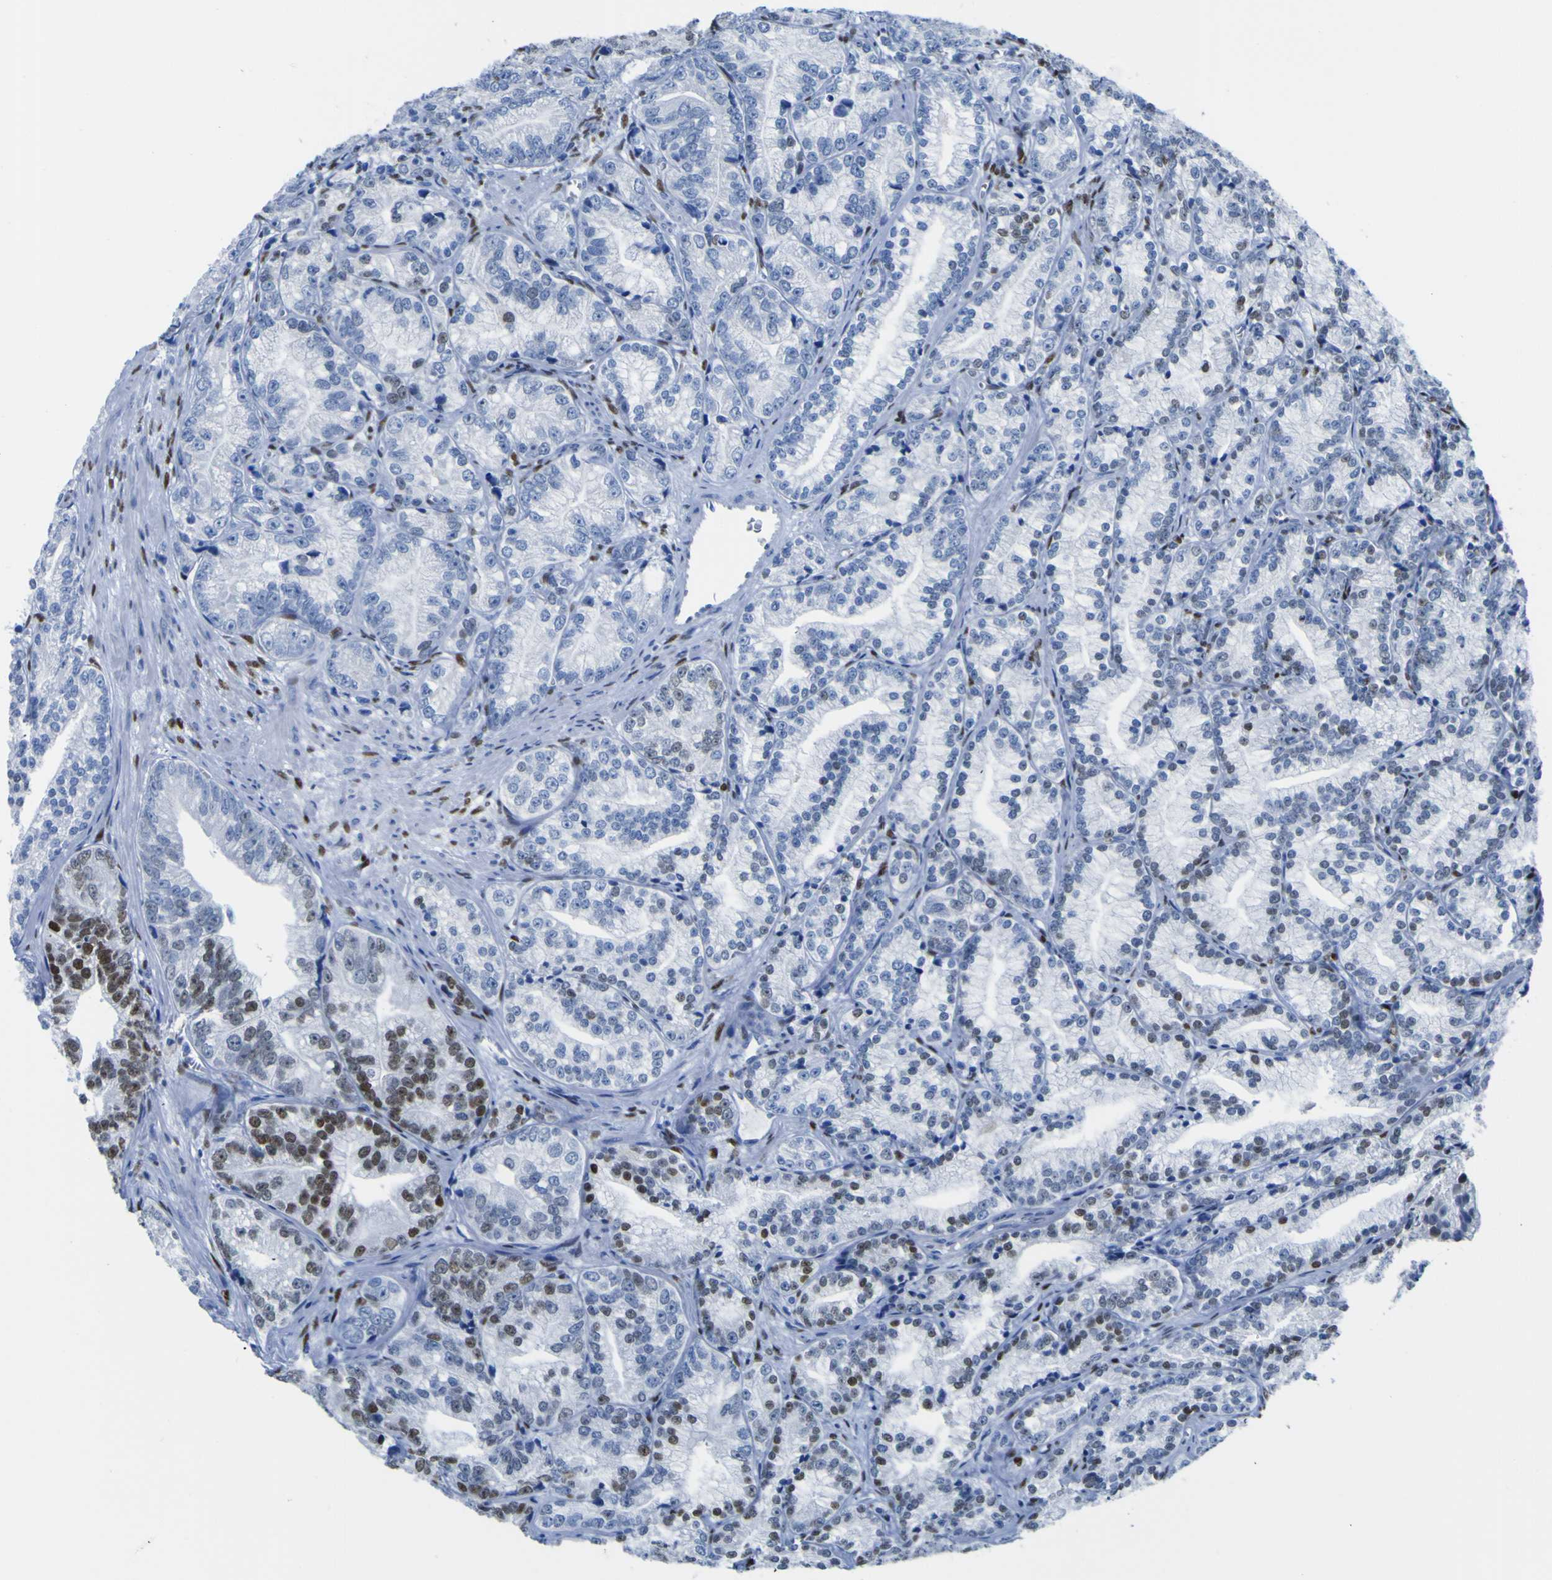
{"staining": {"intensity": "moderate", "quantity": "<25%", "location": "nuclear"}, "tissue": "prostate cancer", "cell_type": "Tumor cells", "image_type": "cancer", "snomed": [{"axis": "morphology", "description": "Adenocarcinoma, Low grade"}, {"axis": "topography", "description": "Prostate"}], "caption": "Immunohistochemical staining of human prostate cancer (adenocarcinoma (low-grade)) shows low levels of moderate nuclear protein staining in about <25% of tumor cells.", "gene": "DACH1", "patient": {"sex": "male", "age": 89}}